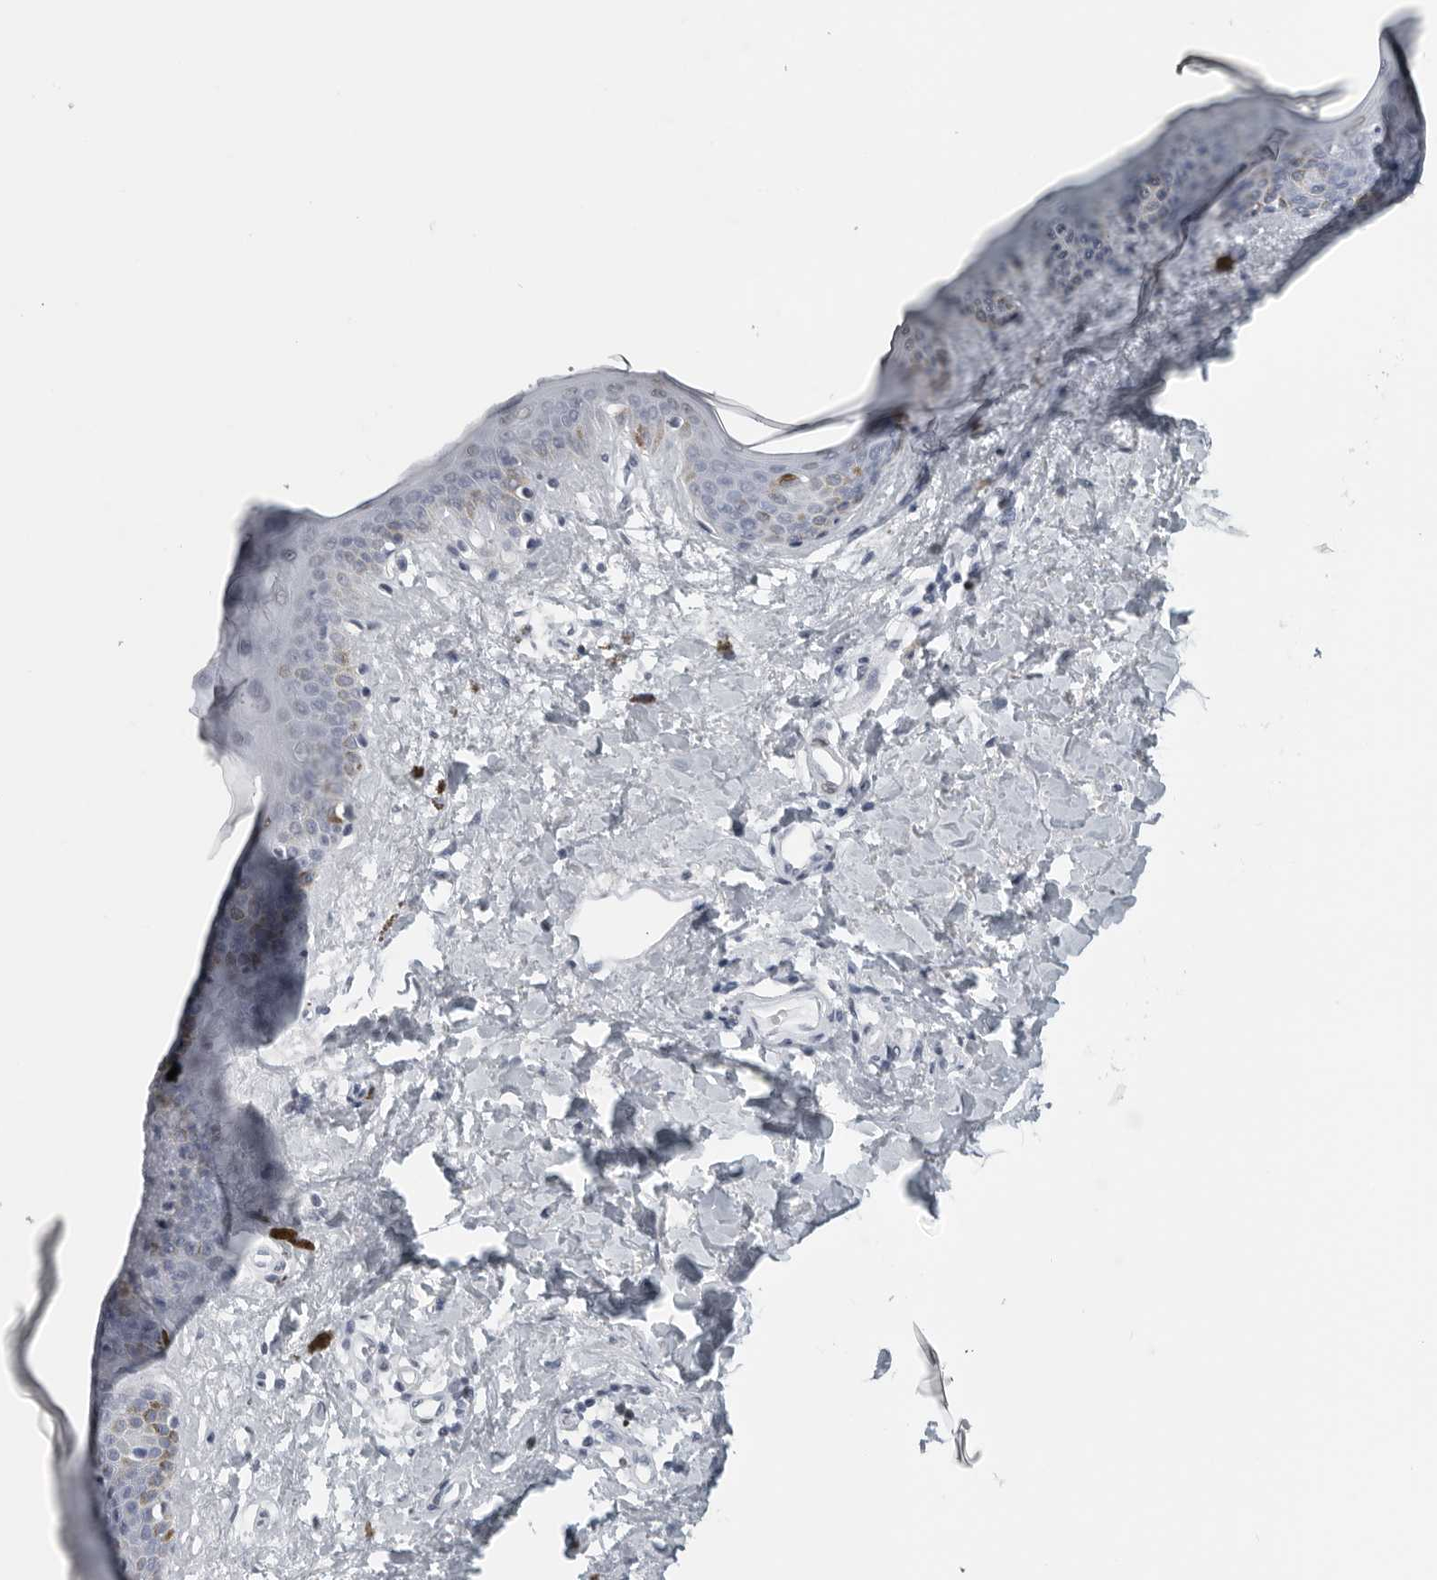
{"staining": {"intensity": "negative", "quantity": "none", "location": "none"}, "tissue": "skin", "cell_type": "Fibroblasts", "image_type": "normal", "snomed": [{"axis": "morphology", "description": "Normal tissue, NOS"}, {"axis": "topography", "description": "Skin"}], "caption": "An IHC image of benign skin is shown. There is no staining in fibroblasts of skin. (Brightfield microscopy of DAB immunohistochemistry (IHC) at high magnification).", "gene": "SATB2", "patient": {"sex": "female", "age": 46}}